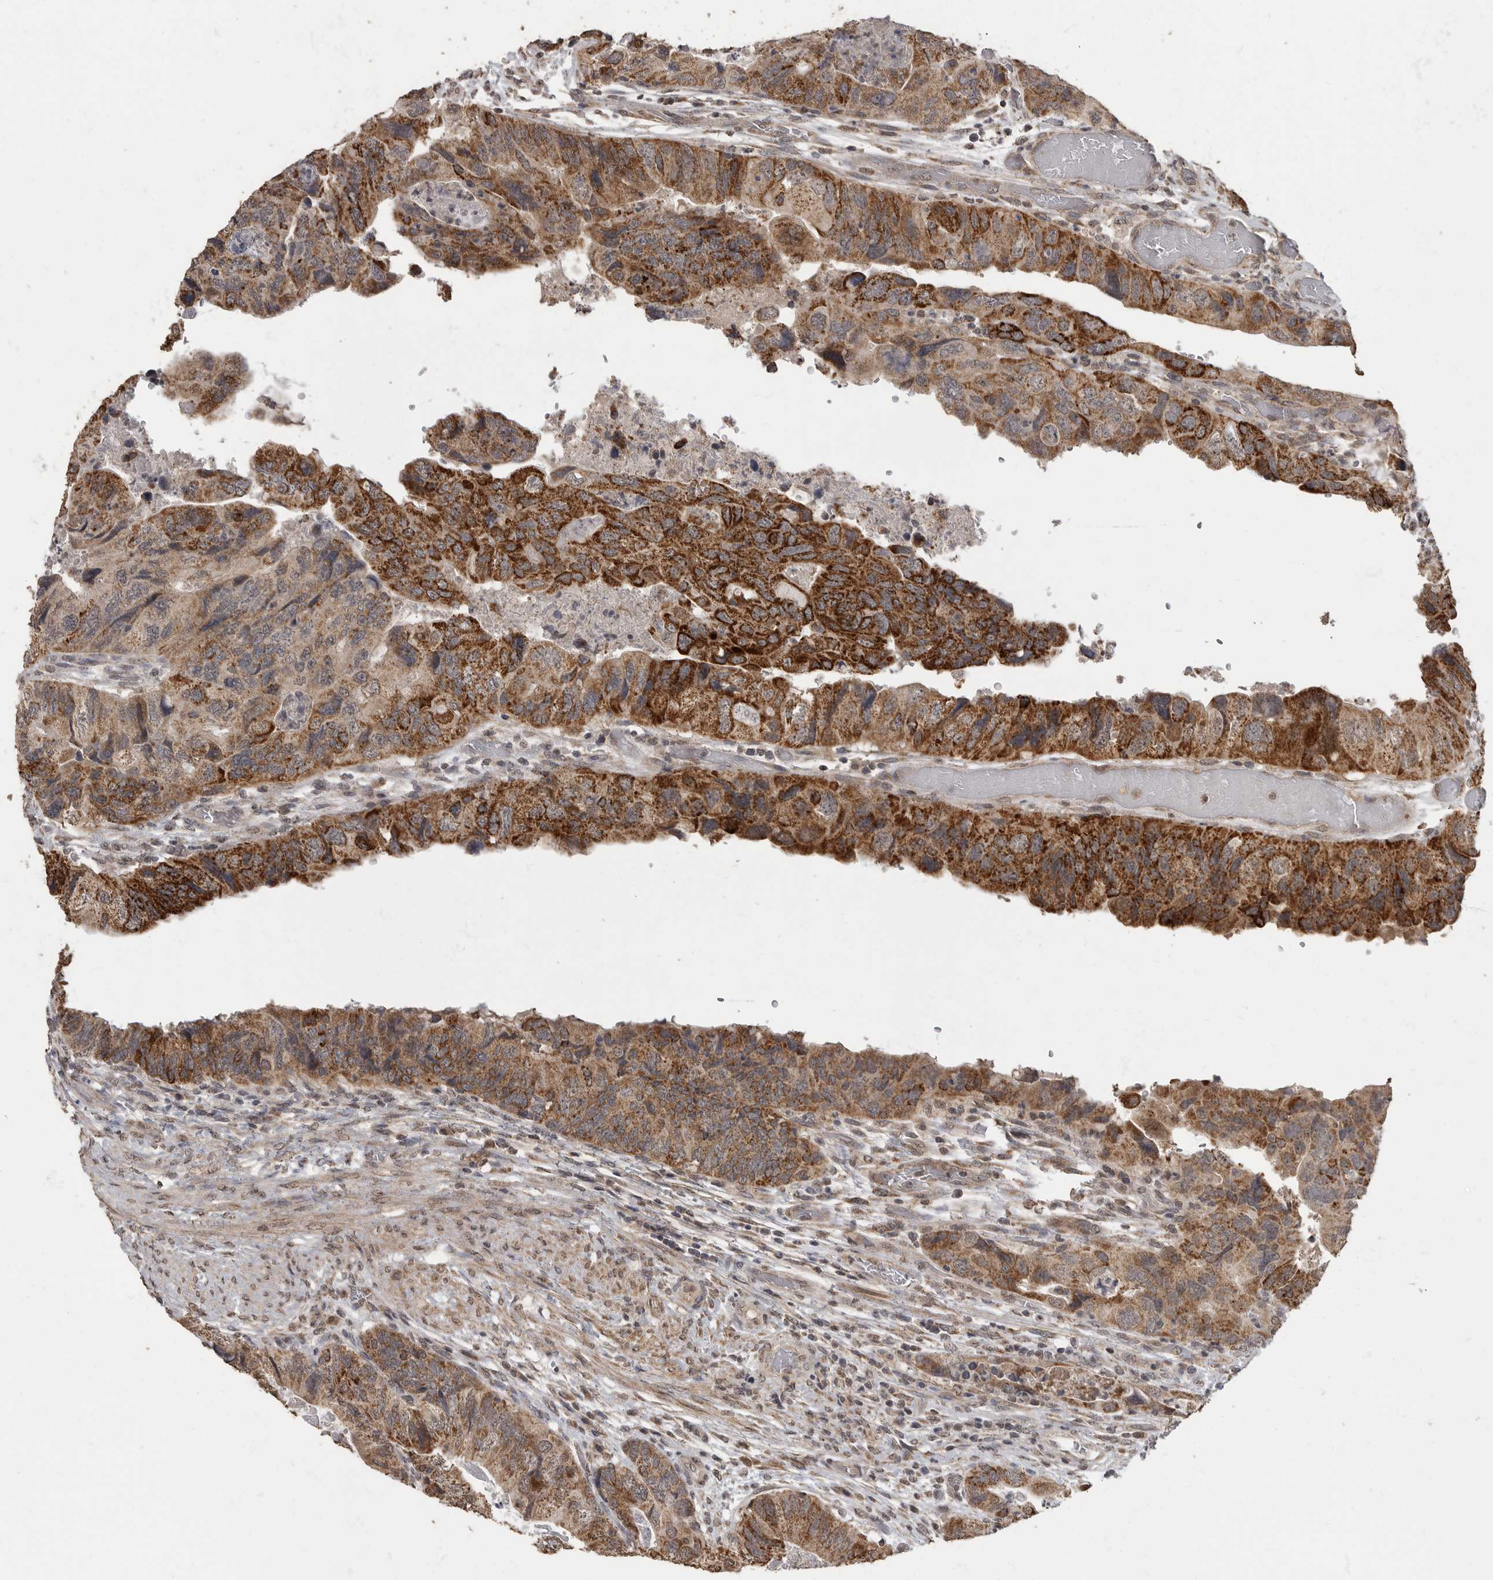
{"staining": {"intensity": "strong", "quantity": ">75%", "location": "cytoplasmic/membranous"}, "tissue": "colorectal cancer", "cell_type": "Tumor cells", "image_type": "cancer", "snomed": [{"axis": "morphology", "description": "Adenocarcinoma, NOS"}, {"axis": "topography", "description": "Rectum"}], "caption": "The micrograph reveals immunohistochemical staining of colorectal cancer (adenocarcinoma). There is strong cytoplasmic/membranous positivity is appreciated in approximately >75% of tumor cells. The protein of interest is shown in brown color, while the nuclei are stained blue.", "gene": "MAFG", "patient": {"sex": "male", "age": 63}}